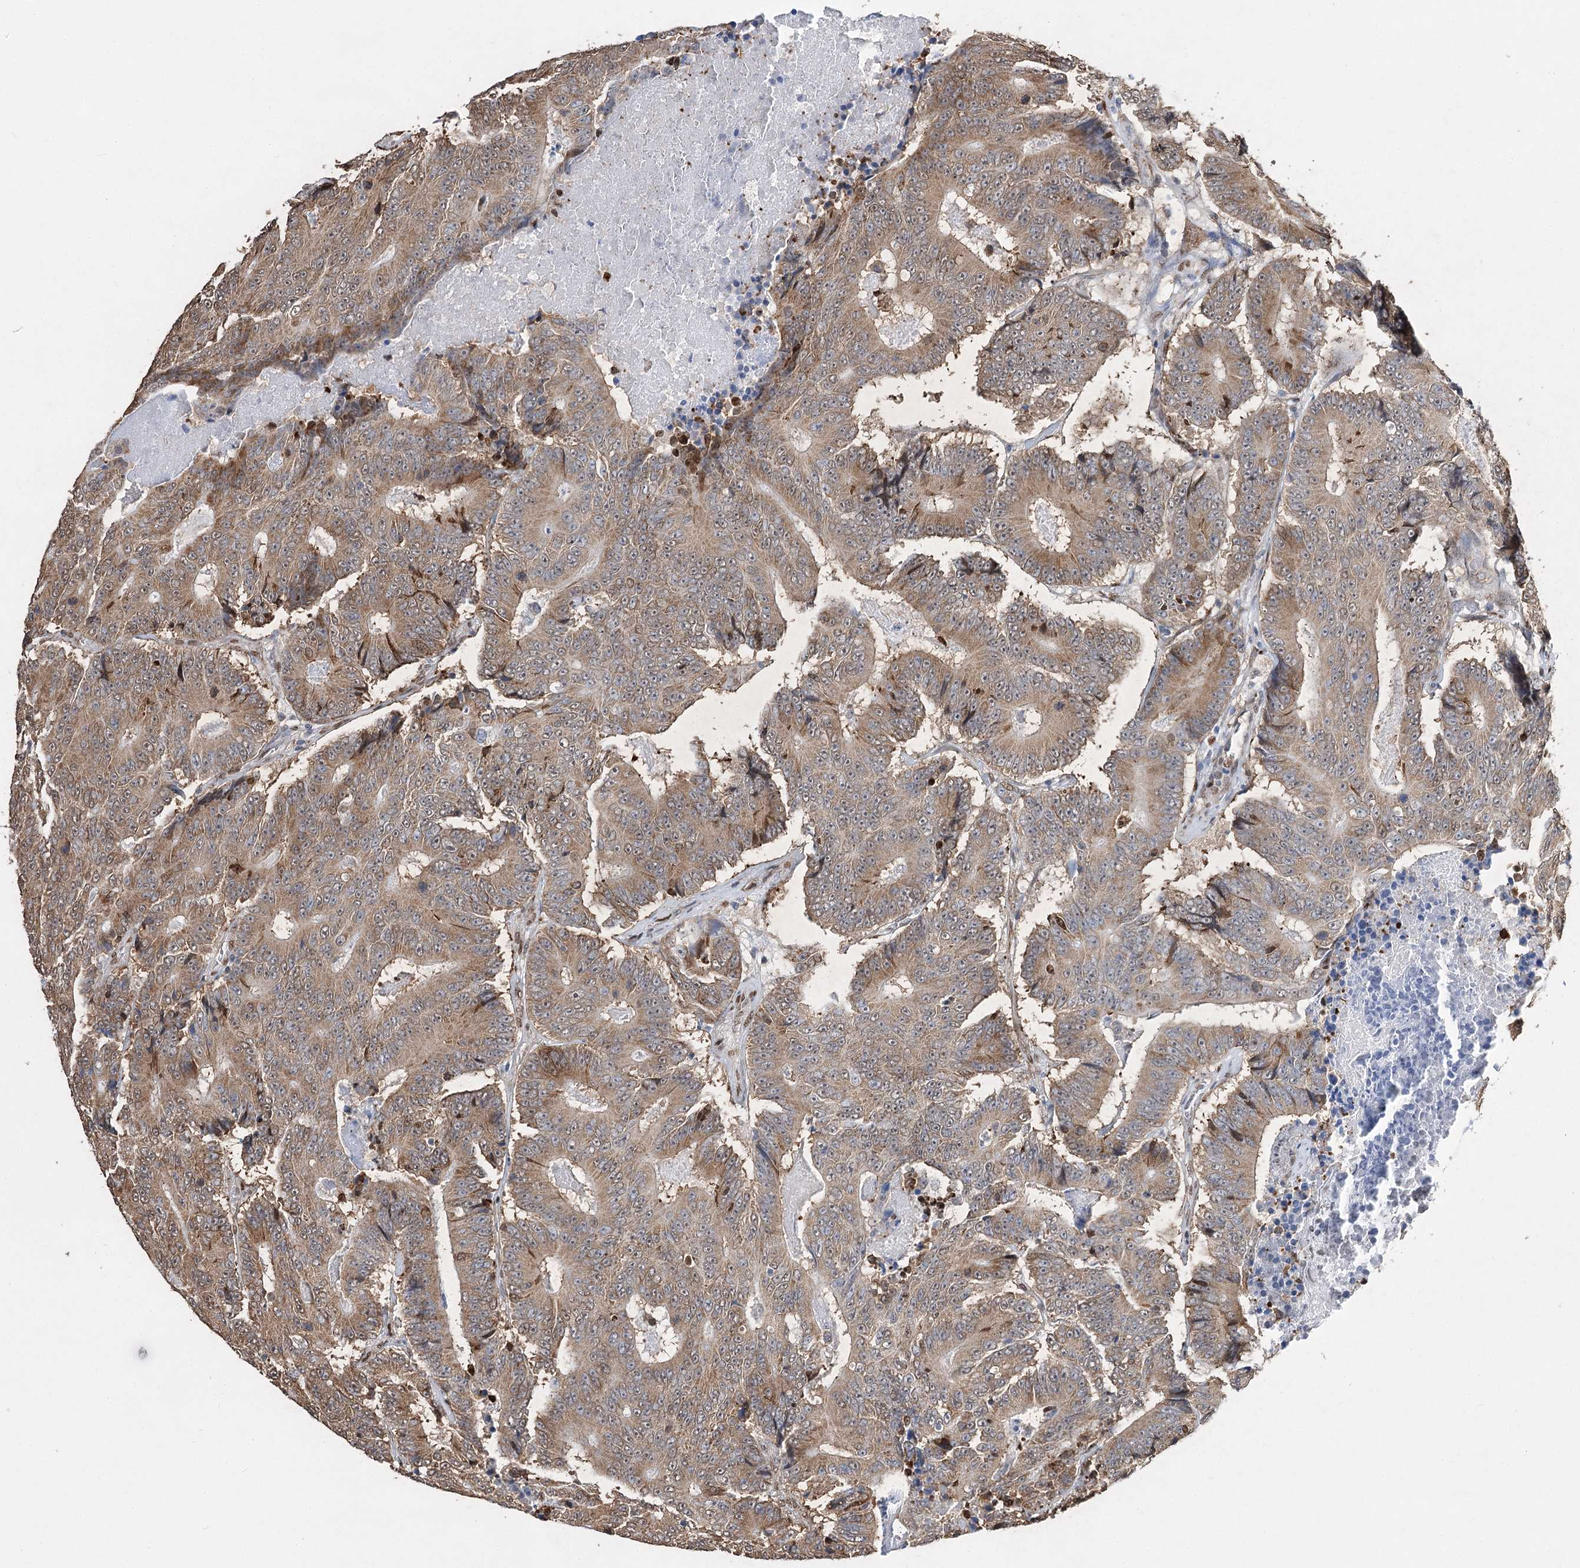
{"staining": {"intensity": "moderate", "quantity": ">75%", "location": "cytoplasmic/membranous"}, "tissue": "colorectal cancer", "cell_type": "Tumor cells", "image_type": "cancer", "snomed": [{"axis": "morphology", "description": "Adenocarcinoma, NOS"}, {"axis": "topography", "description": "Colon"}], "caption": "High-magnification brightfield microscopy of colorectal cancer stained with DAB (3,3'-diaminobenzidine) (brown) and counterstained with hematoxylin (blue). tumor cells exhibit moderate cytoplasmic/membranous positivity is identified in approximately>75% of cells. (DAB (3,3'-diaminobenzidine) IHC with brightfield microscopy, high magnification).", "gene": "NFU1", "patient": {"sex": "male", "age": 83}}